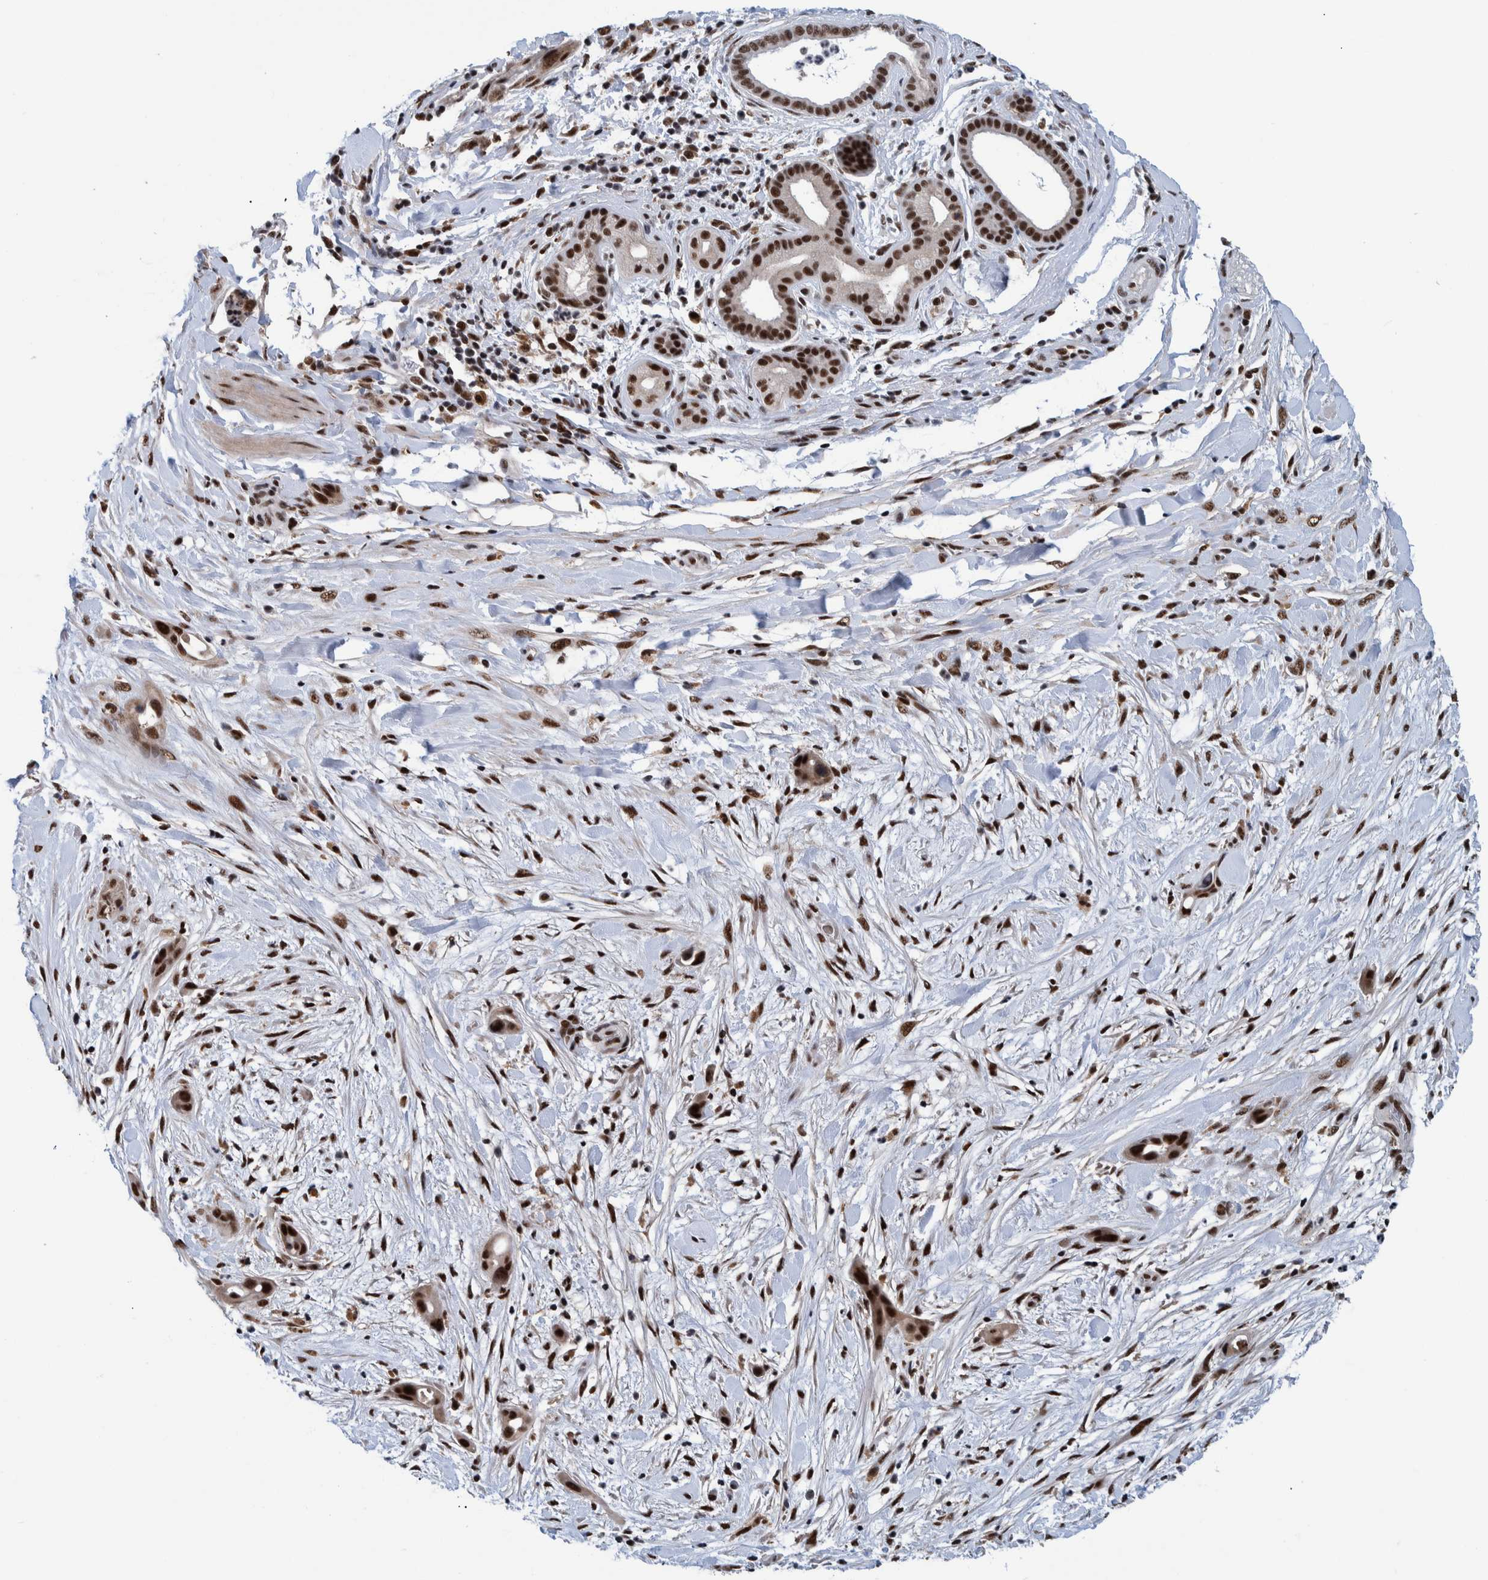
{"staining": {"intensity": "strong", "quantity": ">75%", "location": "nuclear"}, "tissue": "pancreatic cancer", "cell_type": "Tumor cells", "image_type": "cancer", "snomed": [{"axis": "morphology", "description": "Adenocarcinoma, NOS"}, {"axis": "topography", "description": "Pancreas"}], "caption": "Adenocarcinoma (pancreatic) stained for a protein (brown) shows strong nuclear positive staining in approximately >75% of tumor cells.", "gene": "EFTUD2", "patient": {"sex": "male", "age": 59}}